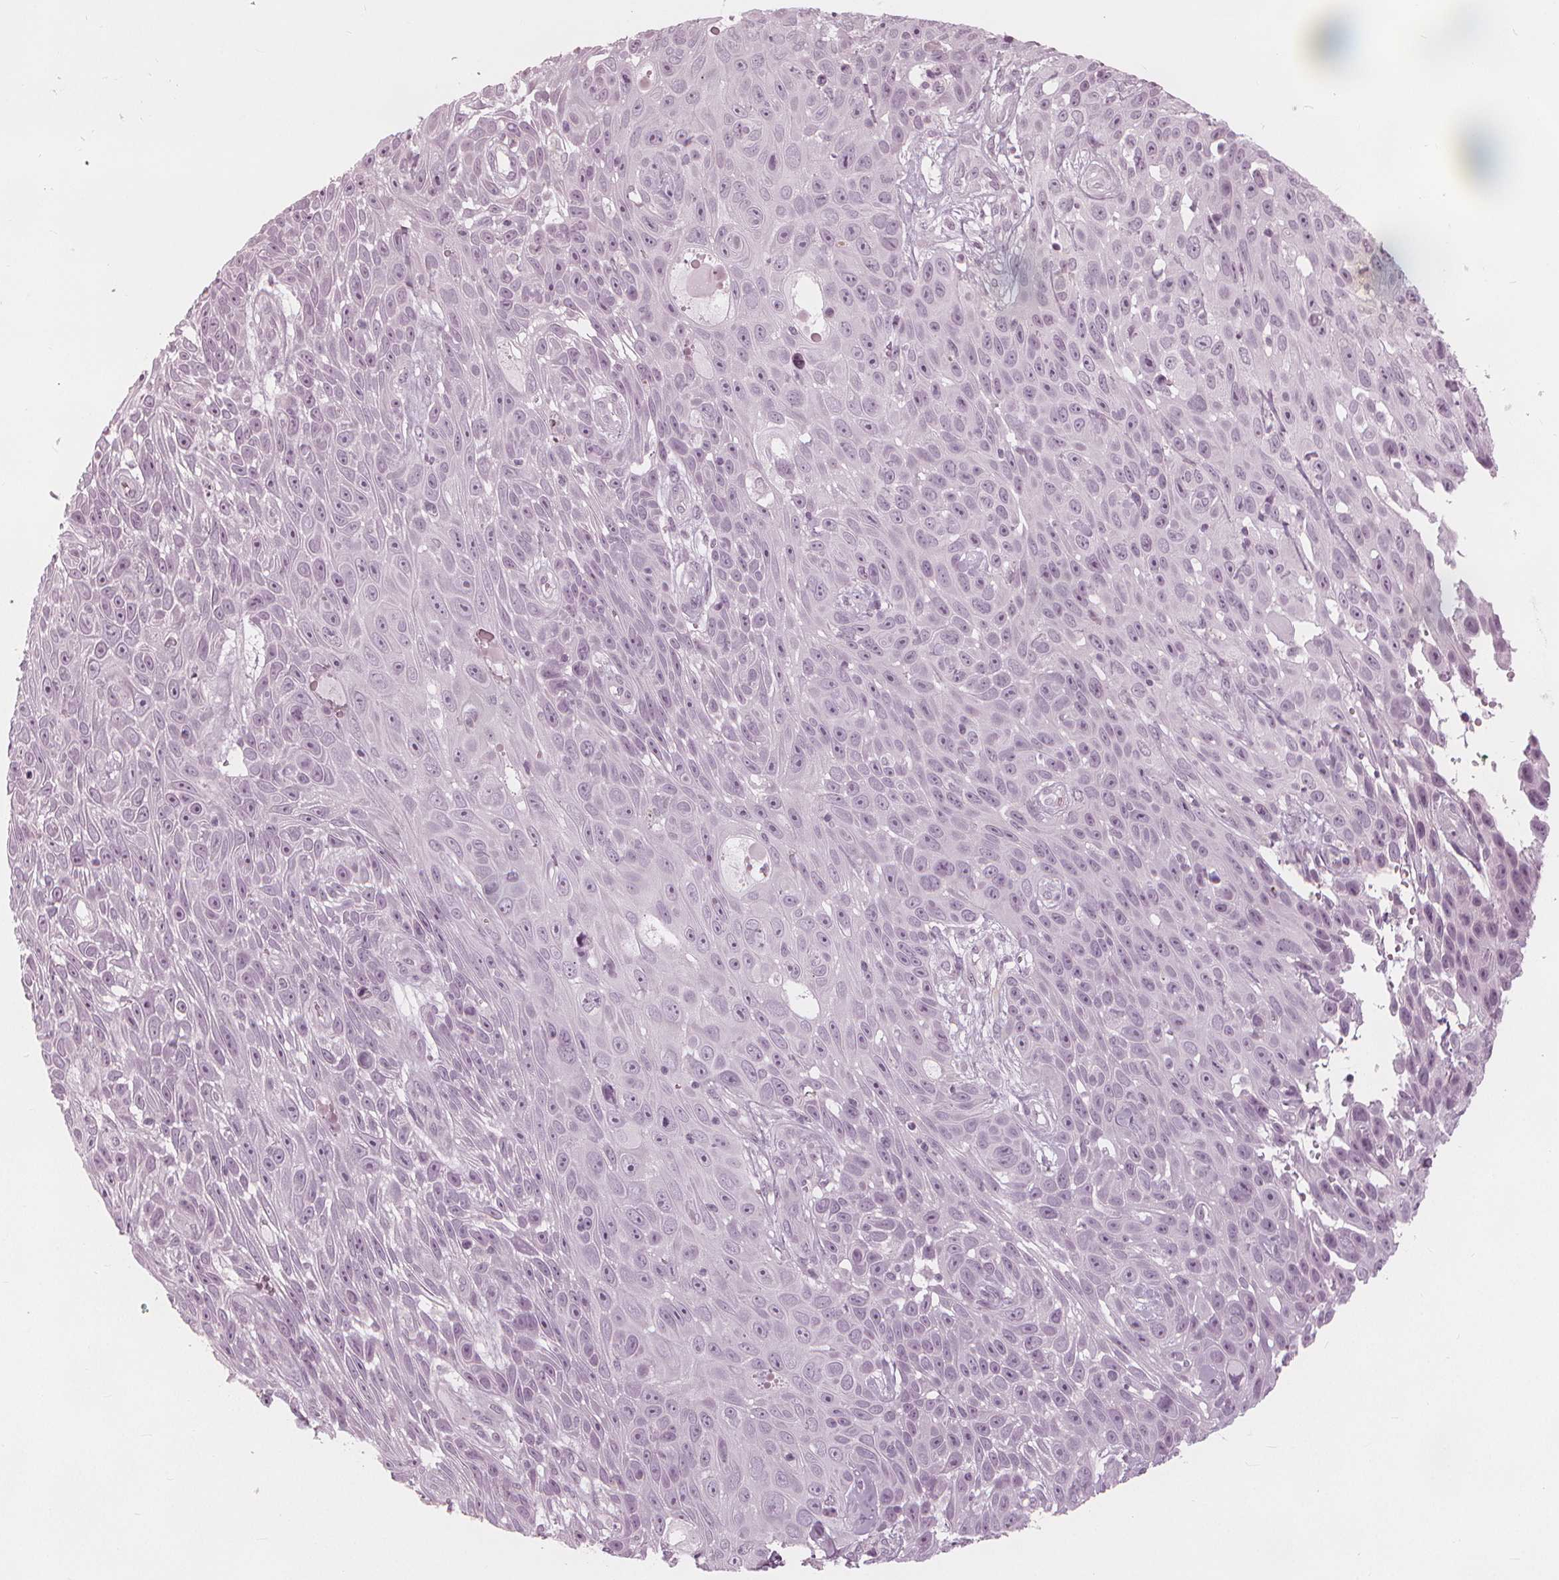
{"staining": {"intensity": "negative", "quantity": "none", "location": "none"}, "tissue": "skin cancer", "cell_type": "Tumor cells", "image_type": "cancer", "snomed": [{"axis": "morphology", "description": "Squamous cell carcinoma, NOS"}, {"axis": "topography", "description": "Skin"}], "caption": "Tumor cells show no significant protein staining in skin squamous cell carcinoma.", "gene": "PAEP", "patient": {"sex": "male", "age": 82}}